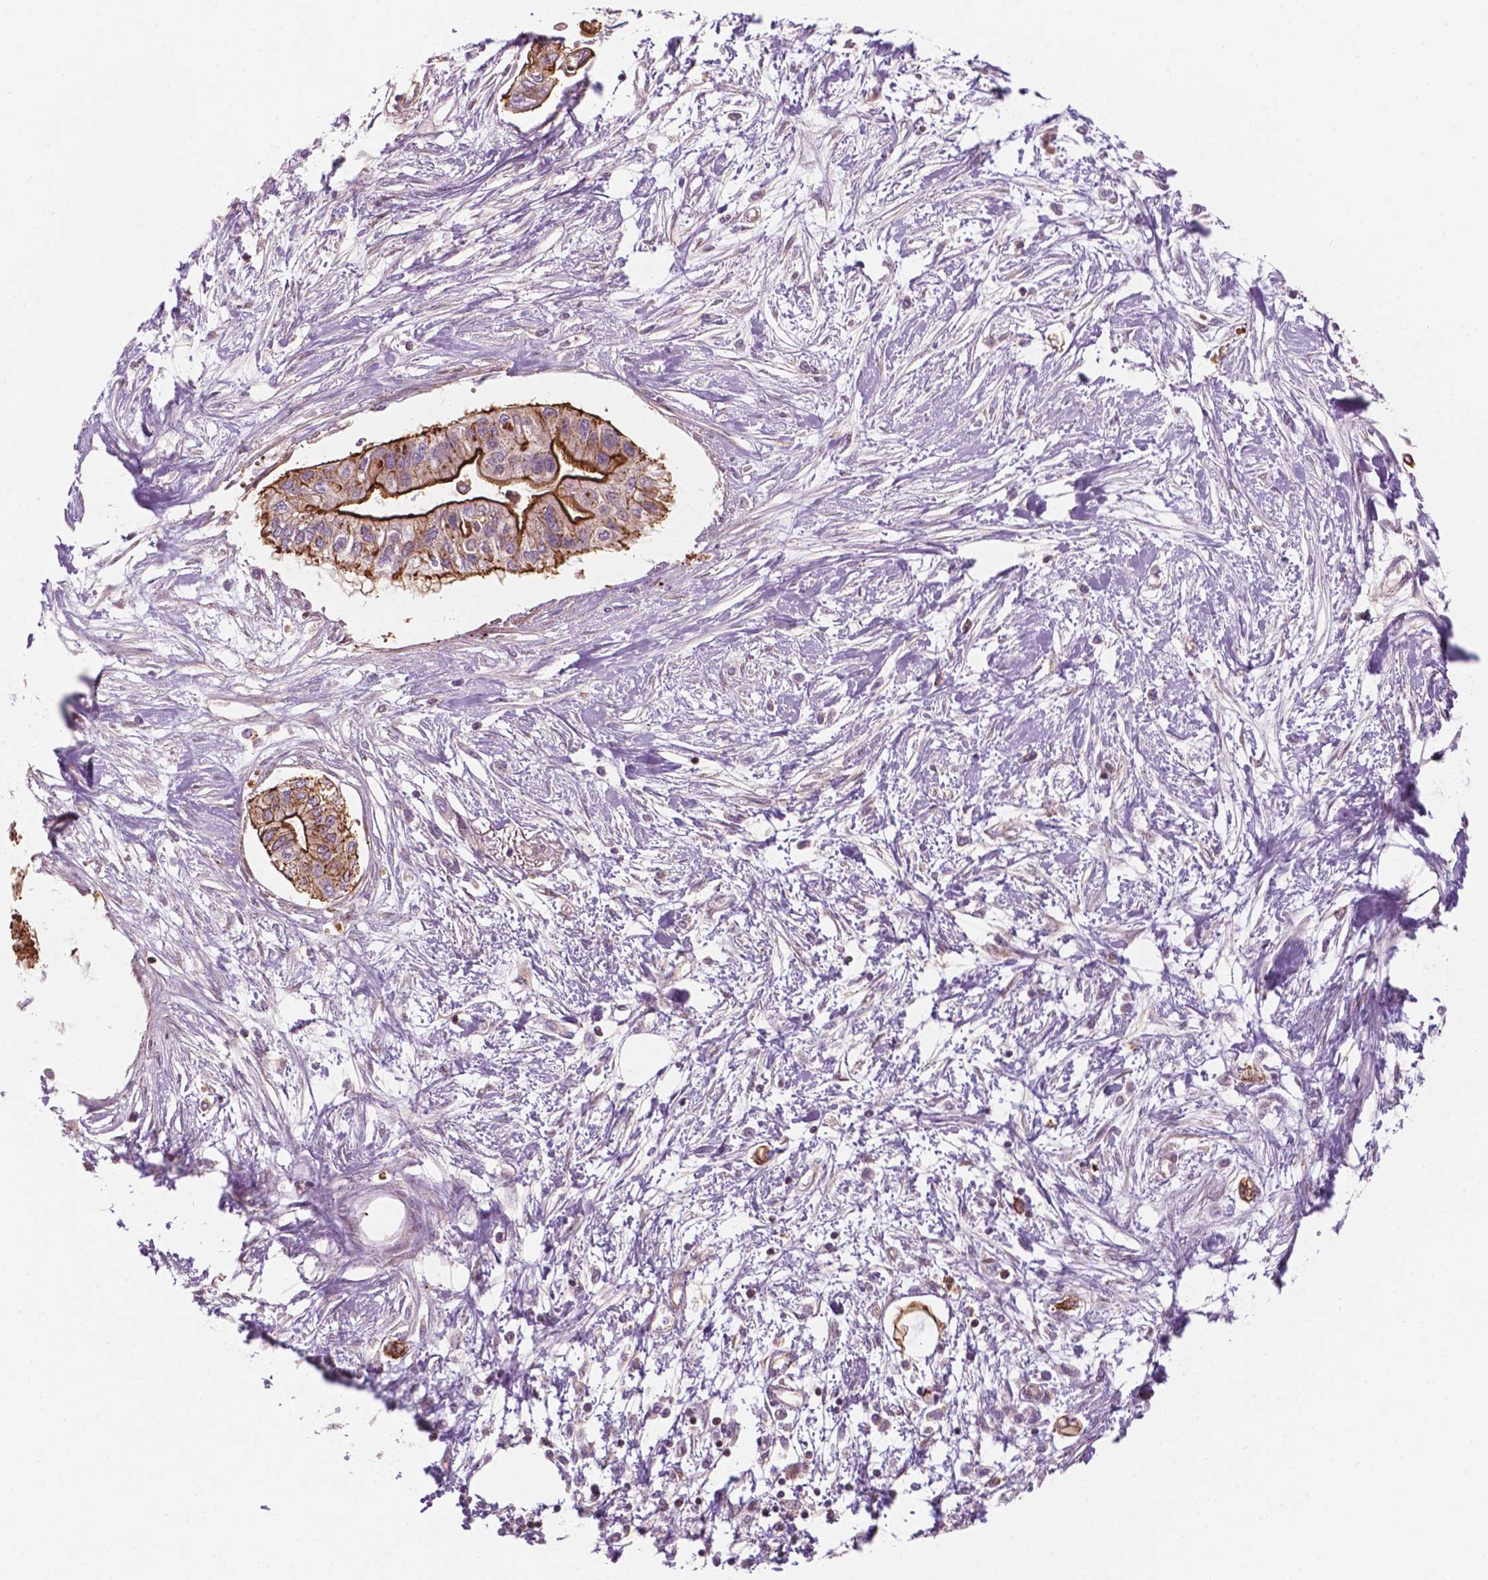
{"staining": {"intensity": "strong", "quantity": ">75%", "location": "cytoplasmic/membranous"}, "tissue": "pancreatic cancer", "cell_type": "Tumor cells", "image_type": "cancer", "snomed": [{"axis": "morphology", "description": "Adenocarcinoma, NOS"}, {"axis": "topography", "description": "Pancreas"}], "caption": "High-magnification brightfield microscopy of pancreatic cancer (adenocarcinoma) stained with DAB (3,3'-diaminobenzidine) (brown) and counterstained with hematoxylin (blue). tumor cells exhibit strong cytoplasmic/membranous staining is seen in approximately>75% of cells. (Stains: DAB (3,3'-diaminobenzidine) in brown, nuclei in blue, Microscopy: brightfield microscopy at high magnification).", "gene": "SURF4", "patient": {"sex": "female", "age": 77}}